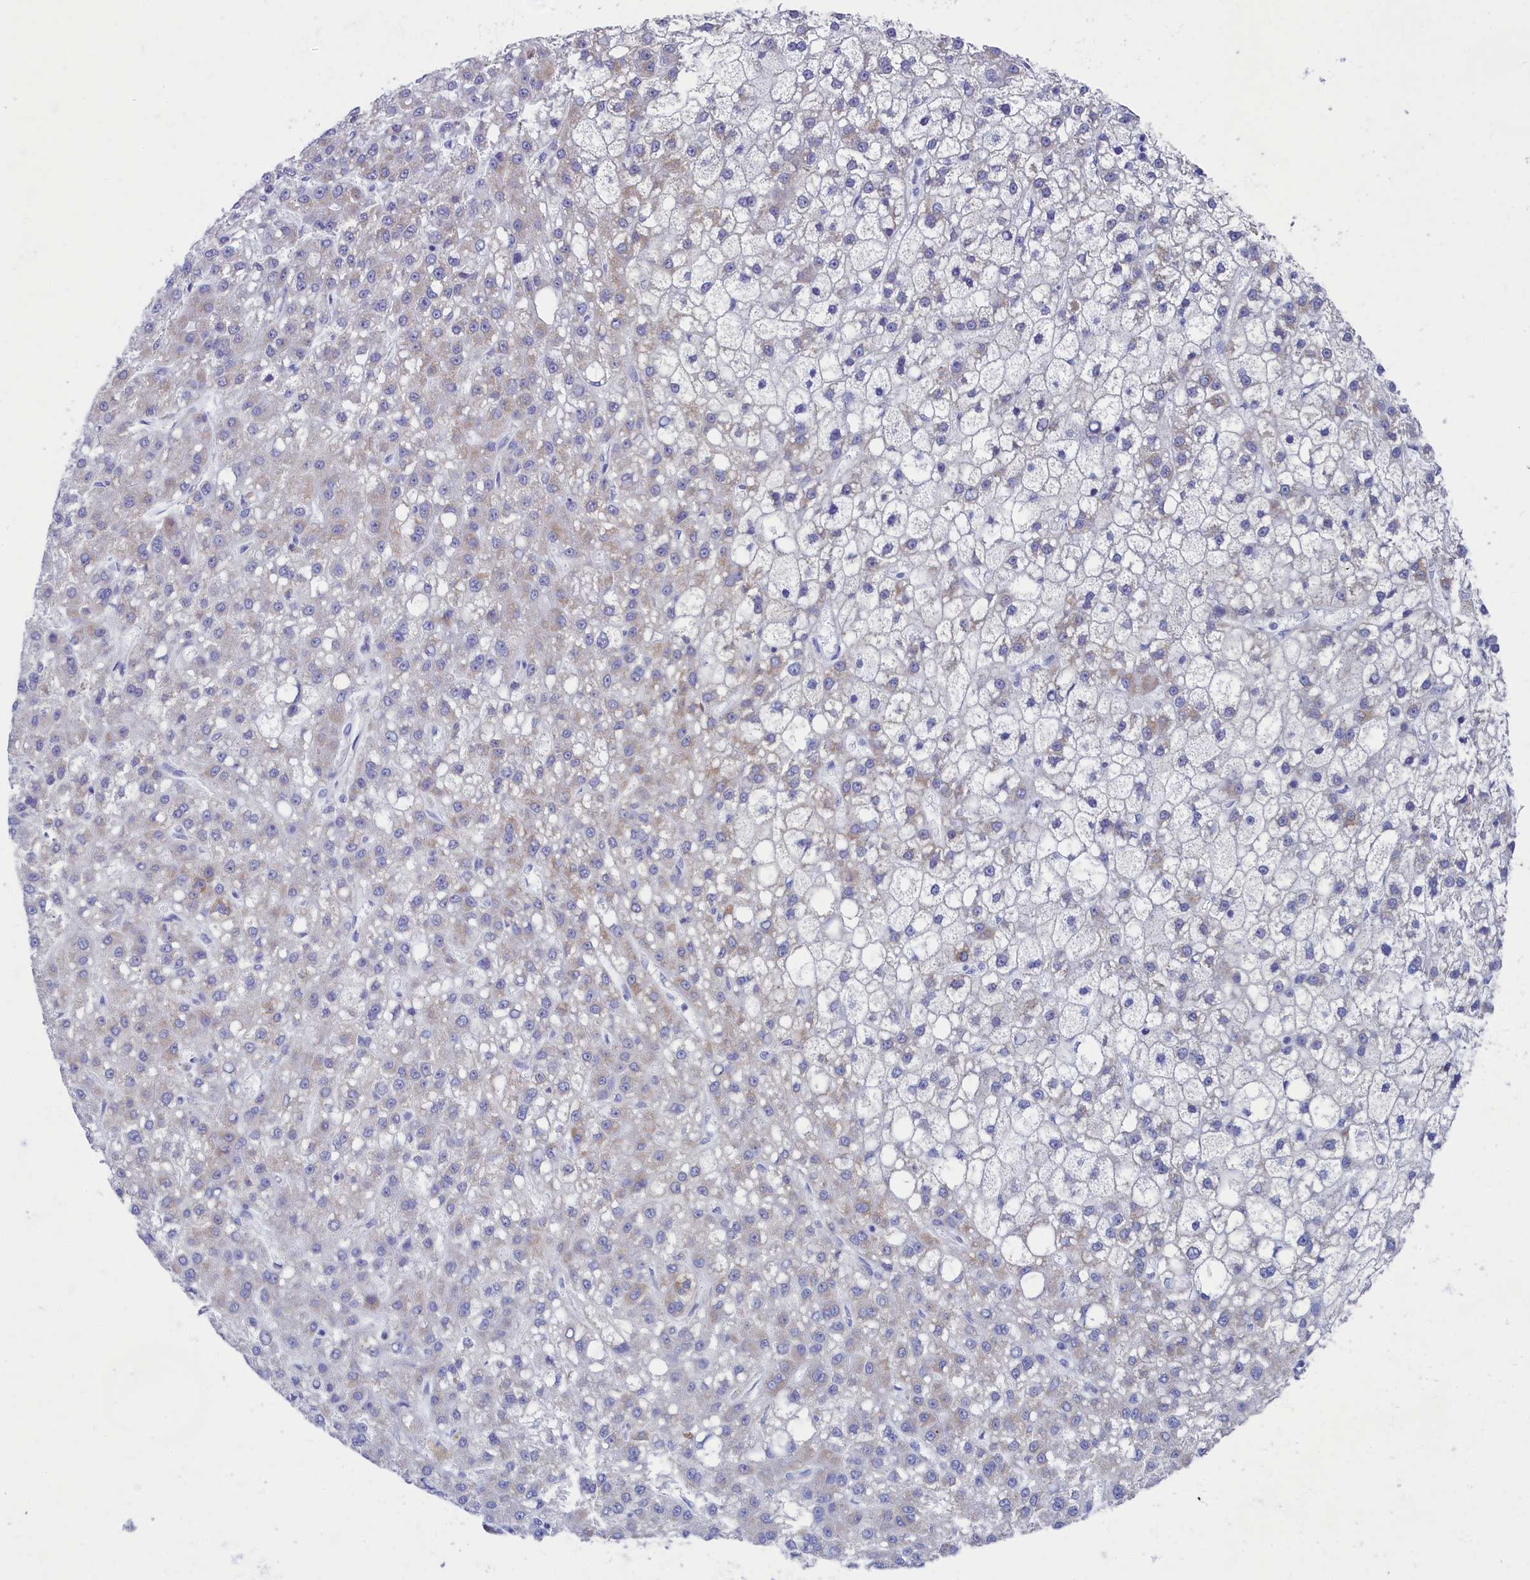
{"staining": {"intensity": "weak", "quantity": "<25%", "location": "cytoplasmic/membranous"}, "tissue": "liver cancer", "cell_type": "Tumor cells", "image_type": "cancer", "snomed": [{"axis": "morphology", "description": "Carcinoma, Hepatocellular, NOS"}, {"axis": "topography", "description": "Liver"}], "caption": "High power microscopy histopathology image of an IHC histopathology image of liver hepatocellular carcinoma, revealing no significant positivity in tumor cells.", "gene": "OCIAD2", "patient": {"sex": "male", "age": 67}}